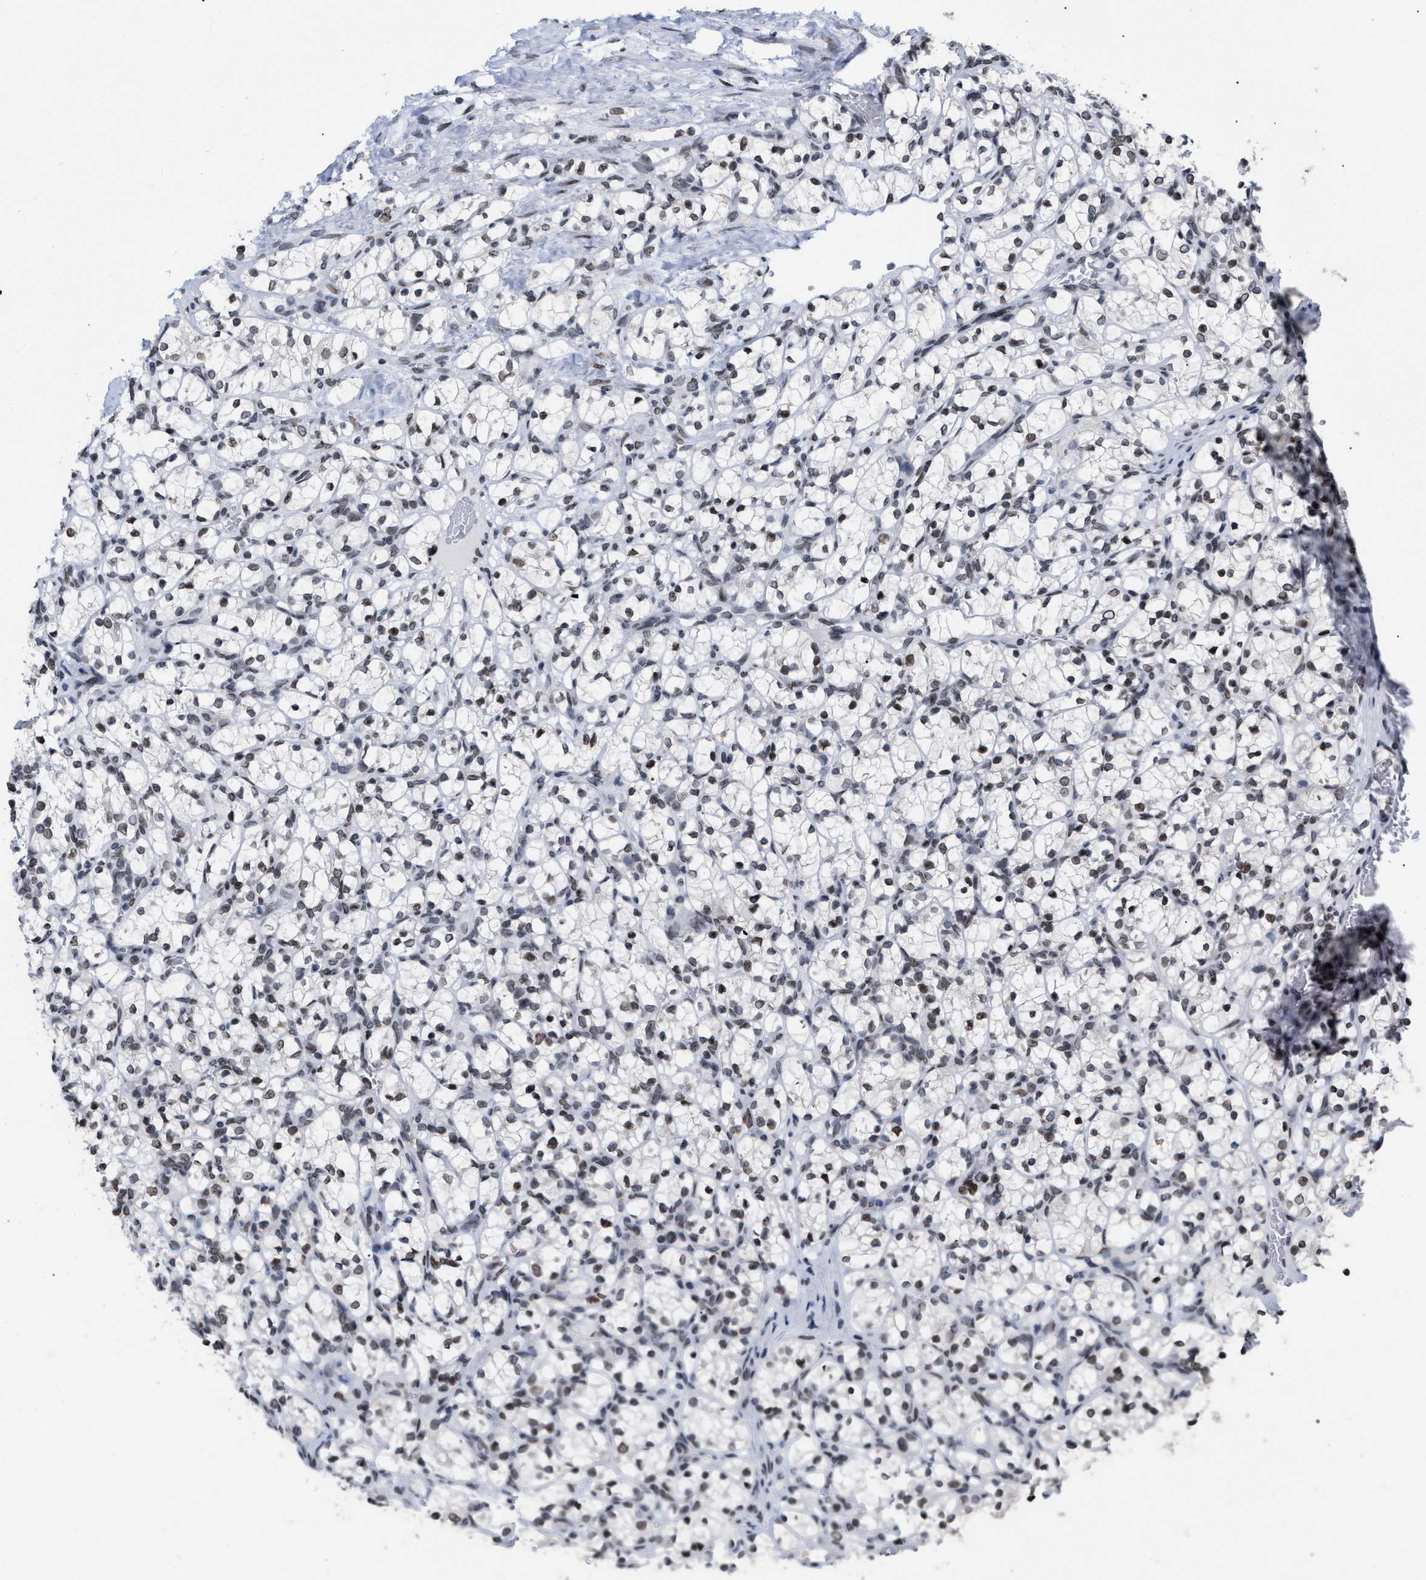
{"staining": {"intensity": "weak", "quantity": ">75%", "location": "nuclear"}, "tissue": "renal cancer", "cell_type": "Tumor cells", "image_type": "cancer", "snomed": [{"axis": "morphology", "description": "Adenocarcinoma, NOS"}, {"axis": "topography", "description": "Kidney"}], "caption": "Renal cancer (adenocarcinoma) stained with a protein marker reveals weak staining in tumor cells.", "gene": "TPR", "patient": {"sex": "female", "age": 69}}